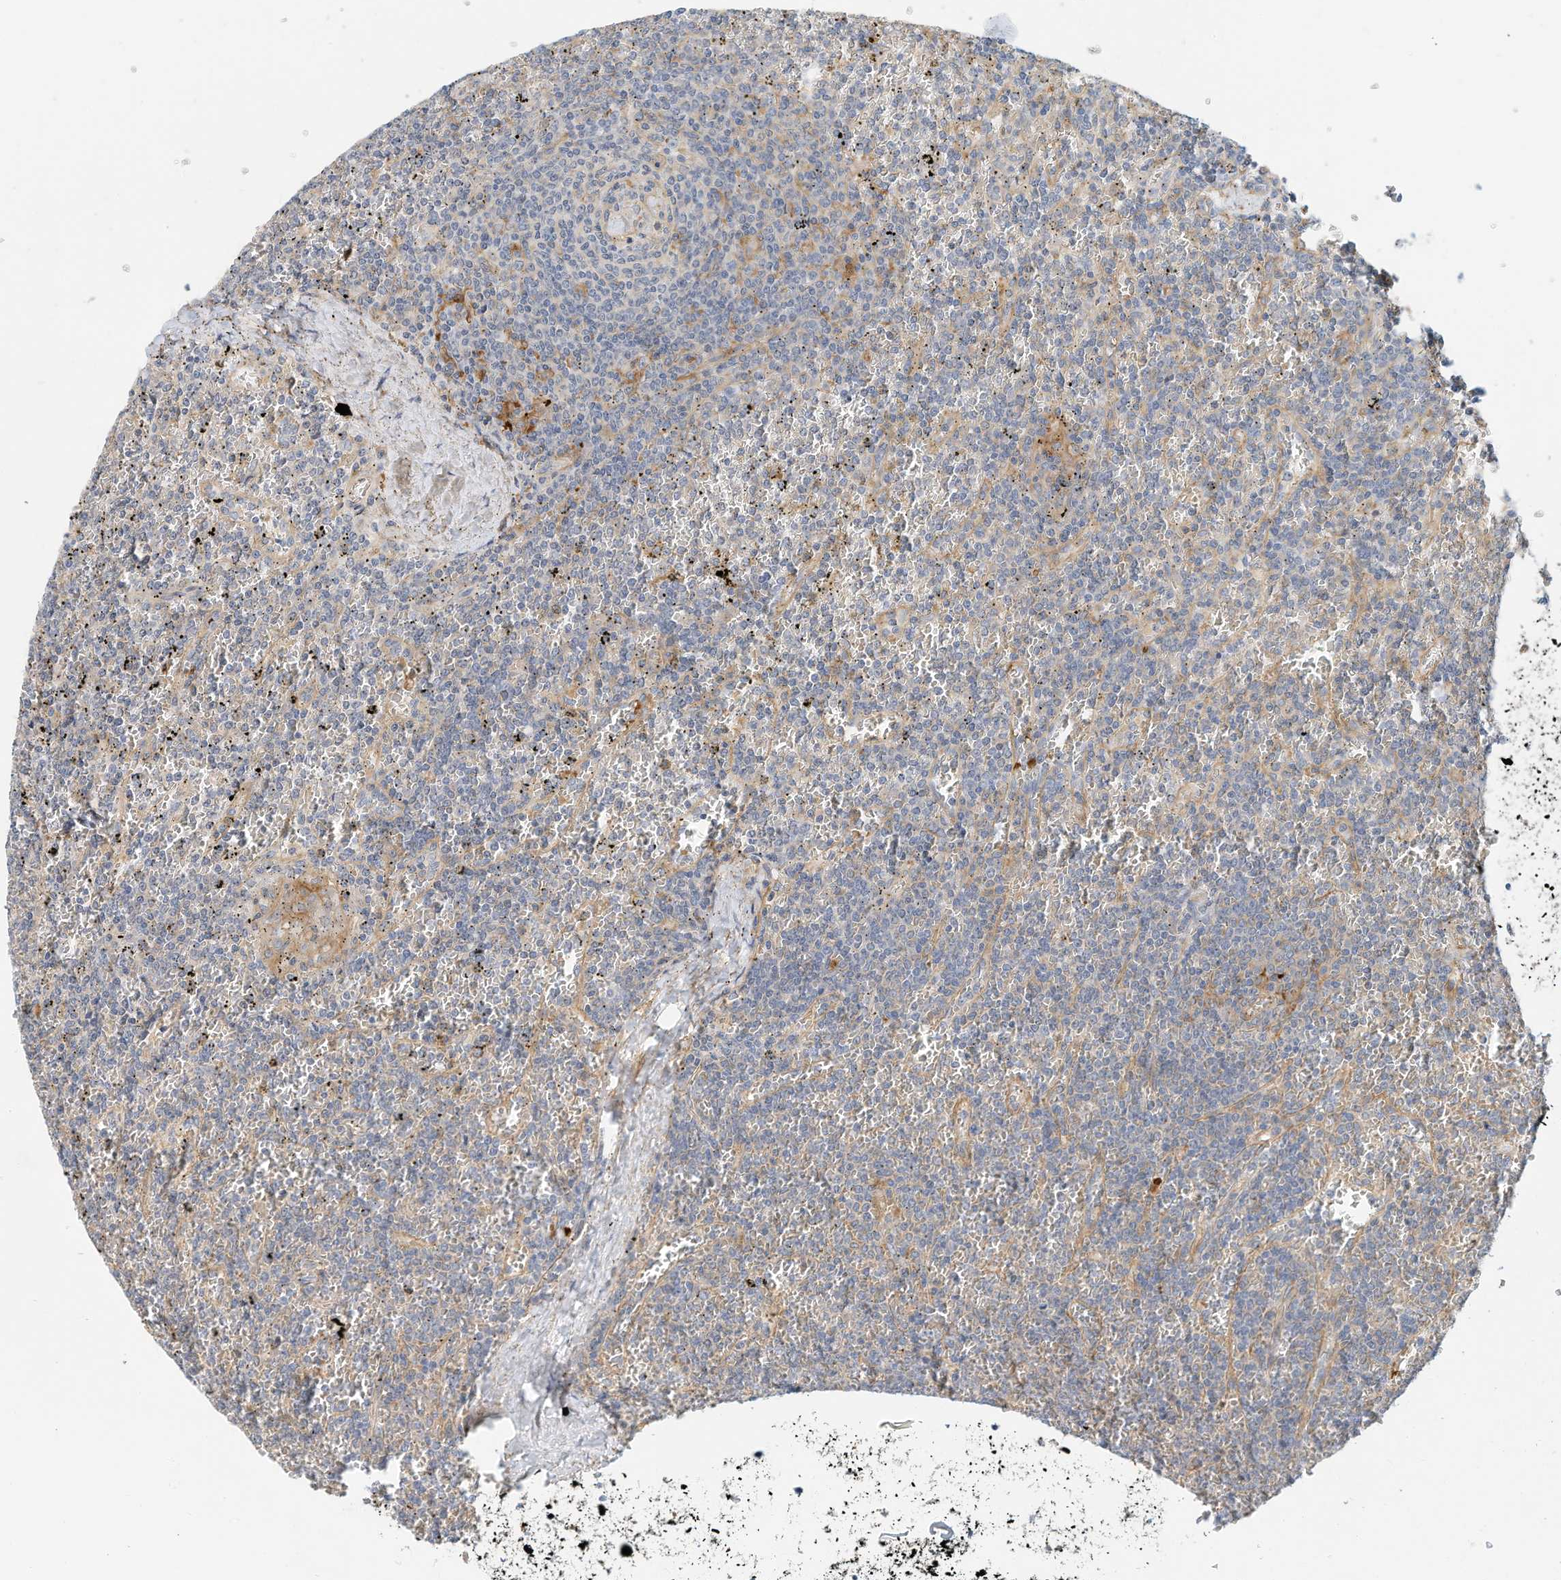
{"staining": {"intensity": "negative", "quantity": "none", "location": "none"}, "tissue": "lymphoma", "cell_type": "Tumor cells", "image_type": "cancer", "snomed": [{"axis": "morphology", "description": "Malignant lymphoma, non-Hodgkin's type, Low grade"}, {"axis": "topography", "description": "Spleen"}], "caption": "There is no significant expression in tumor cells of low-grade malignant lymphoma, non-Hodgkin's type.", "gene": "MICAL1", "patient": {"sex": "female", "age": 19}}